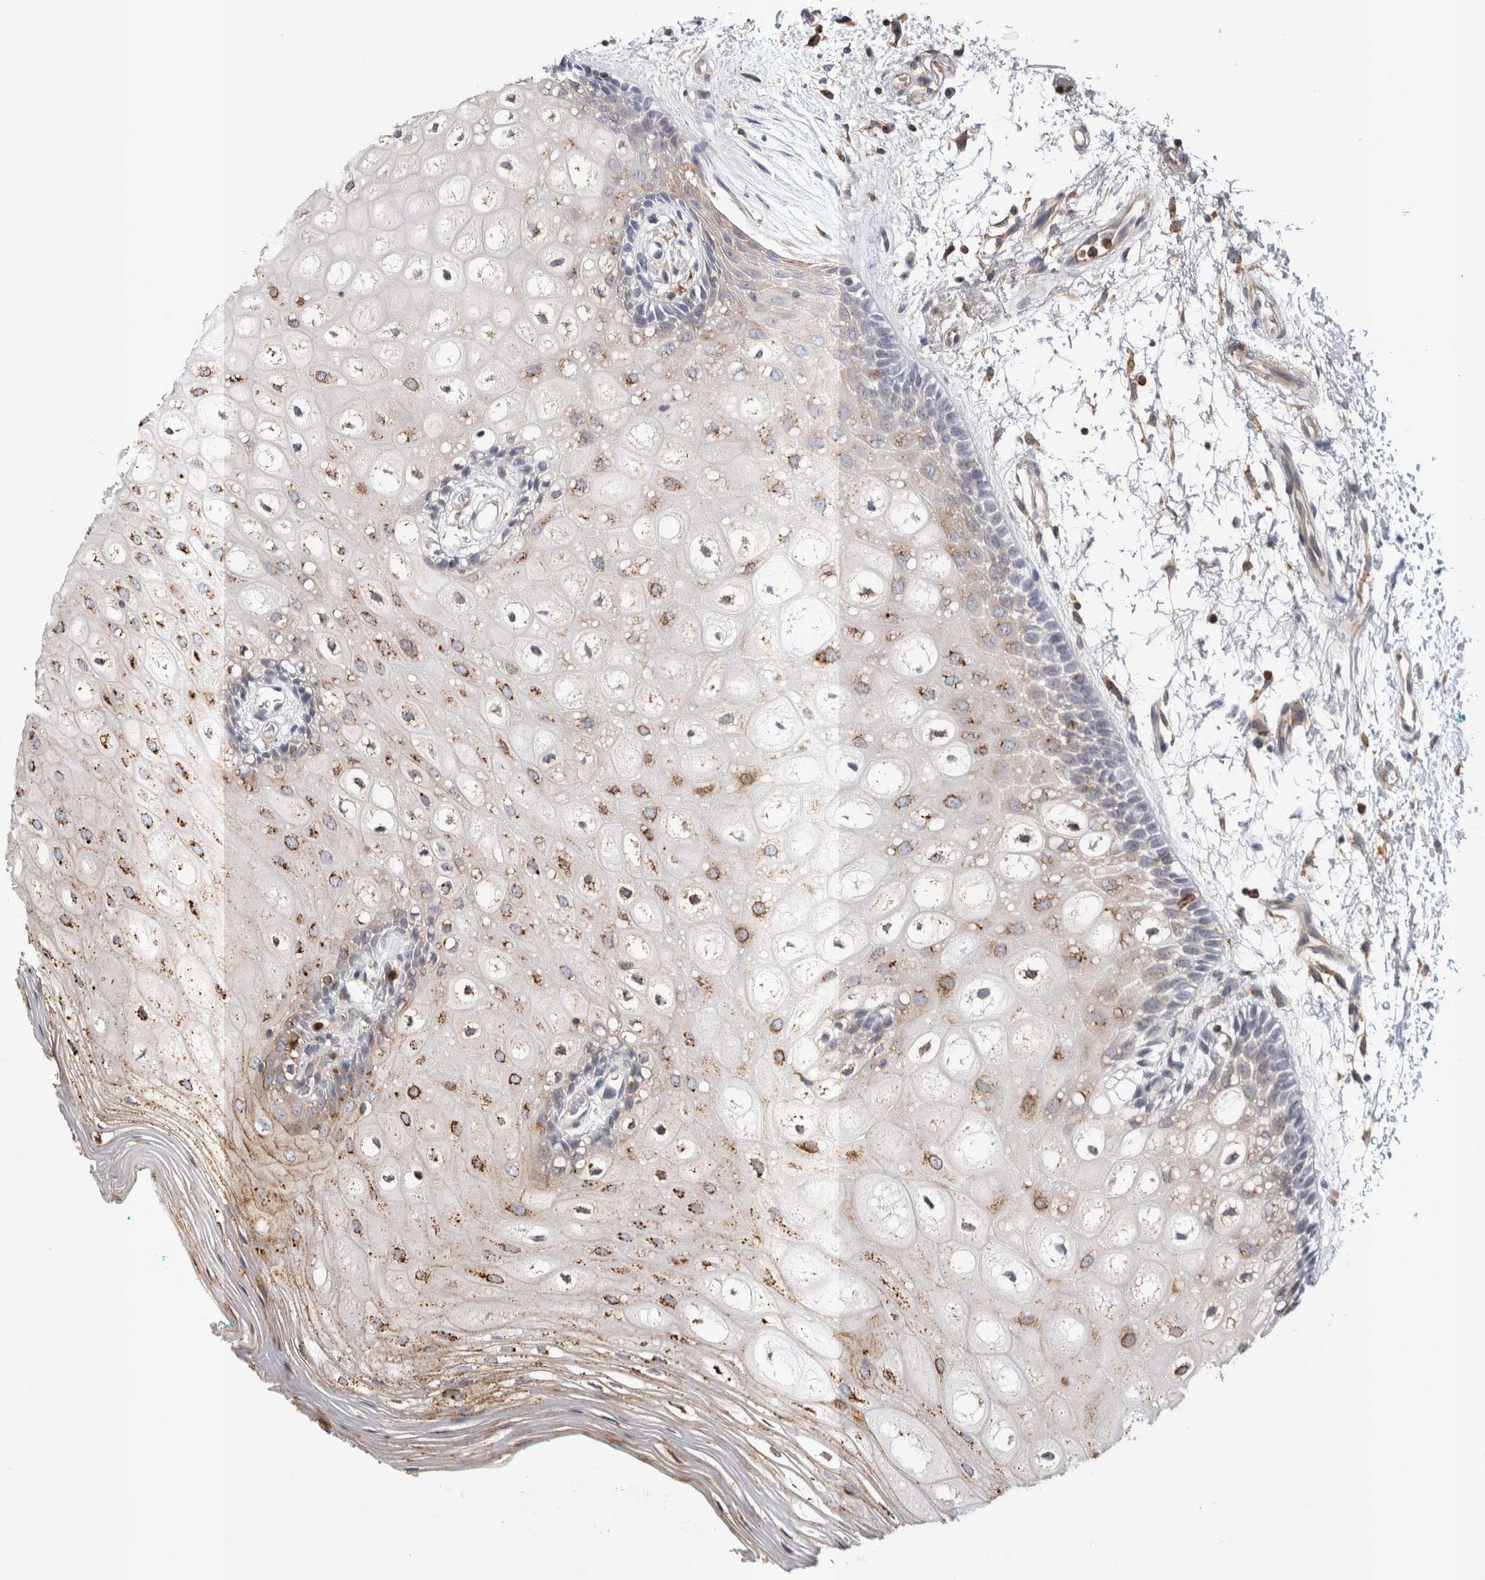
{"staining": {"intensity": "moderate", "quantity": "25%-75%", "location": "cytoplasmic/membranous"}, "tissue": "oral mucosa", "cell_type": "Squamous epithelial cells", "image_type": "normal", "snomed": [{"axis": "morphology", "description": "Normal tissue, NOS"}, {"axis": "topography", "description": "Skeletal muscle"}, {"axis": "topography", "description": "Oral tissue"}, {"axis": "topography", "description": "Peripheral nerve tissue"}], "caption": "A brown stain highlights moderate cytoplasmic/membranous staining of a protein in squamous epithelial cells of normal human oral mucosa. The staining is performed using DAB brown chromogen to label protein expression. The nuclei are counter-stained blue using hematoxylin.", "gene": "RAB11FIP1", "patient": {"sex": "female", "age": 84}}